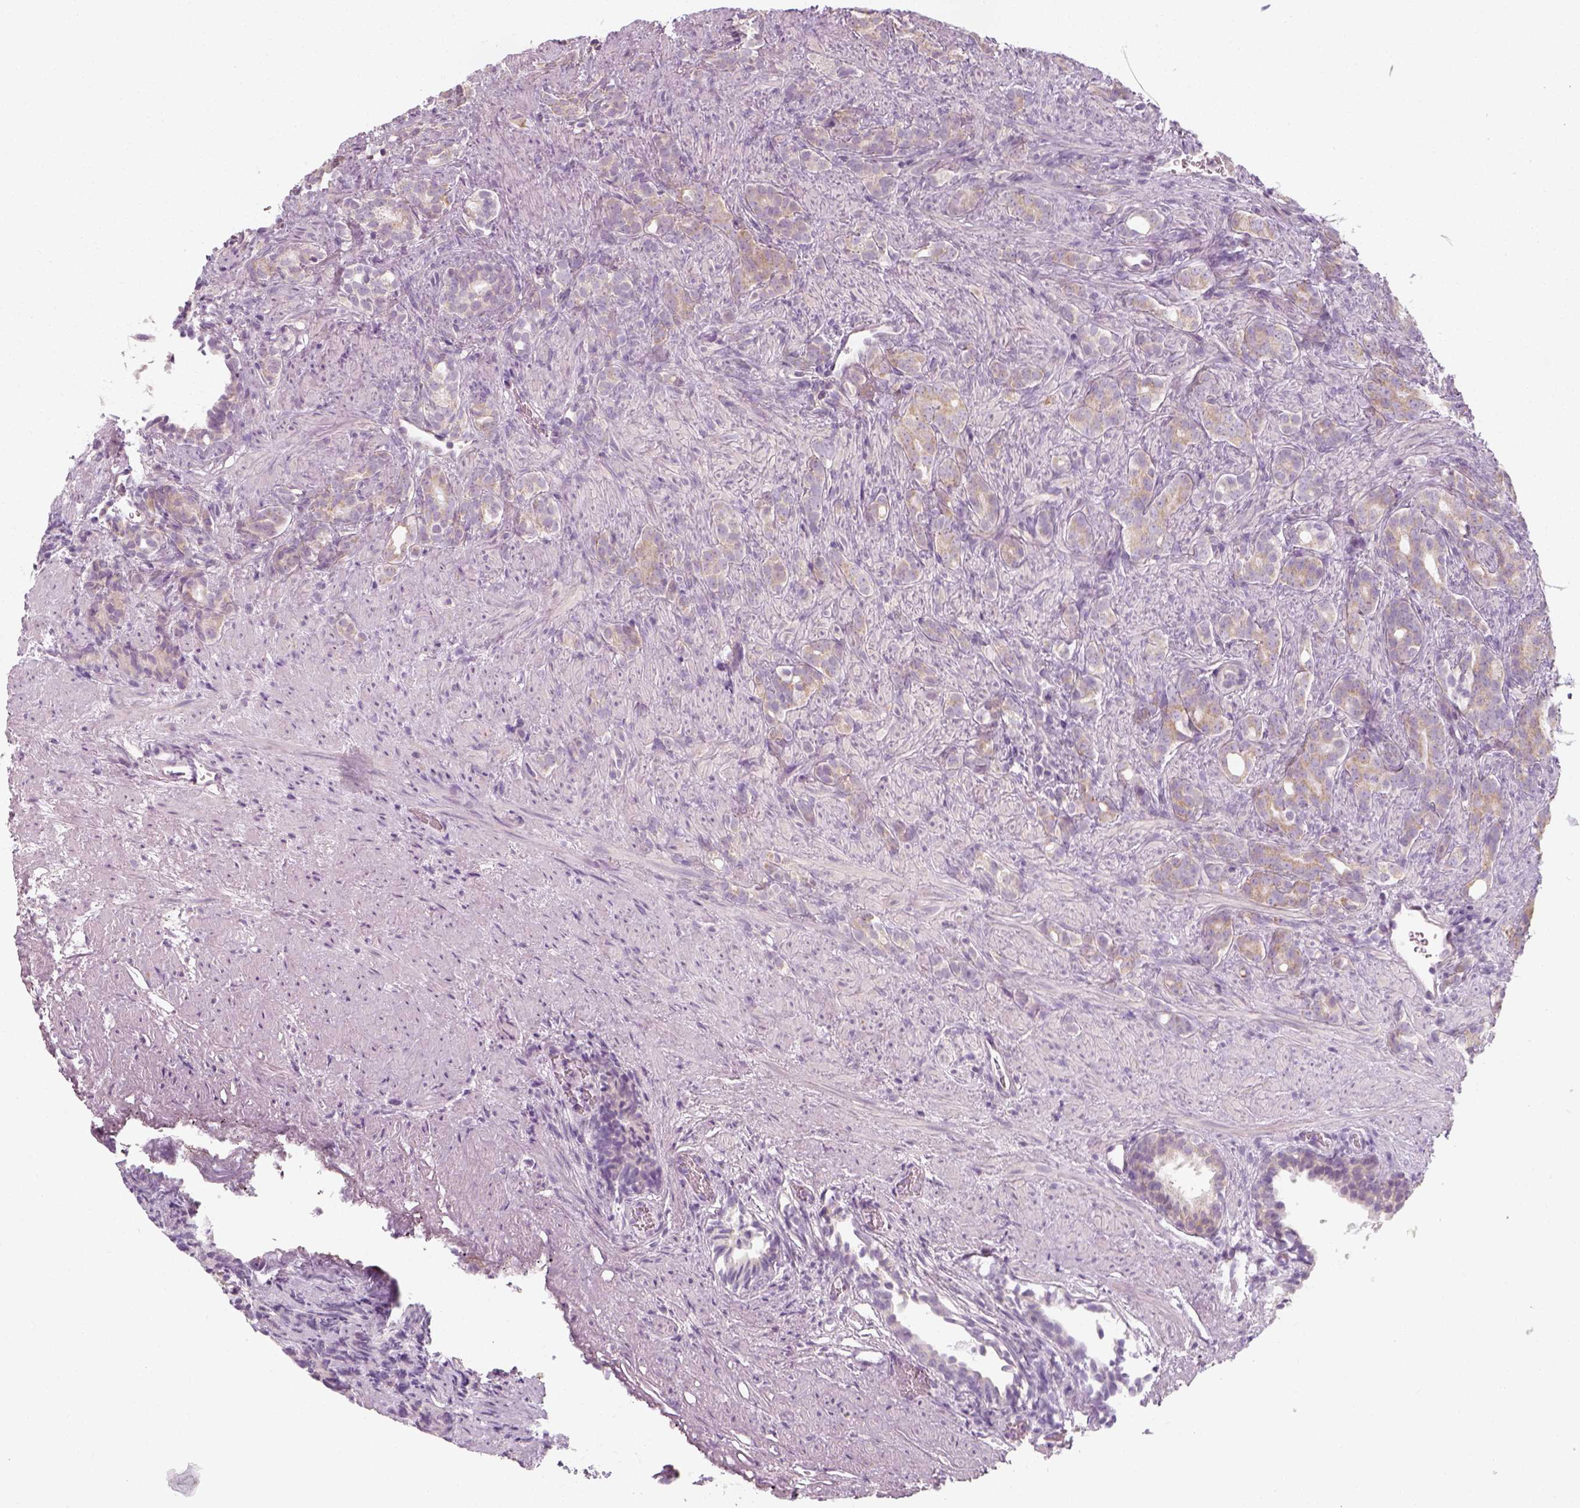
{"staining": {"intensity": "weak", "quantity": "<25%", "location": "cytoplasmic/membranous"}, "tissue": "prostate cancer", "cell_type": "Tumor cells", "image_type": "cancer", "snomed": [{"axis": "morphology", "description": "Adenocarcinoma, High grade"}, {"axis": "topography", "description": "Prostate"}], "caption": "High power microscopy micrograph of an IHC histopathology image of prostate high-grade adenocarcinoma, revealing no significant staining in tumor cells.", "gene": "PRAME", "patient": {"sex": "male", "age": 84}}